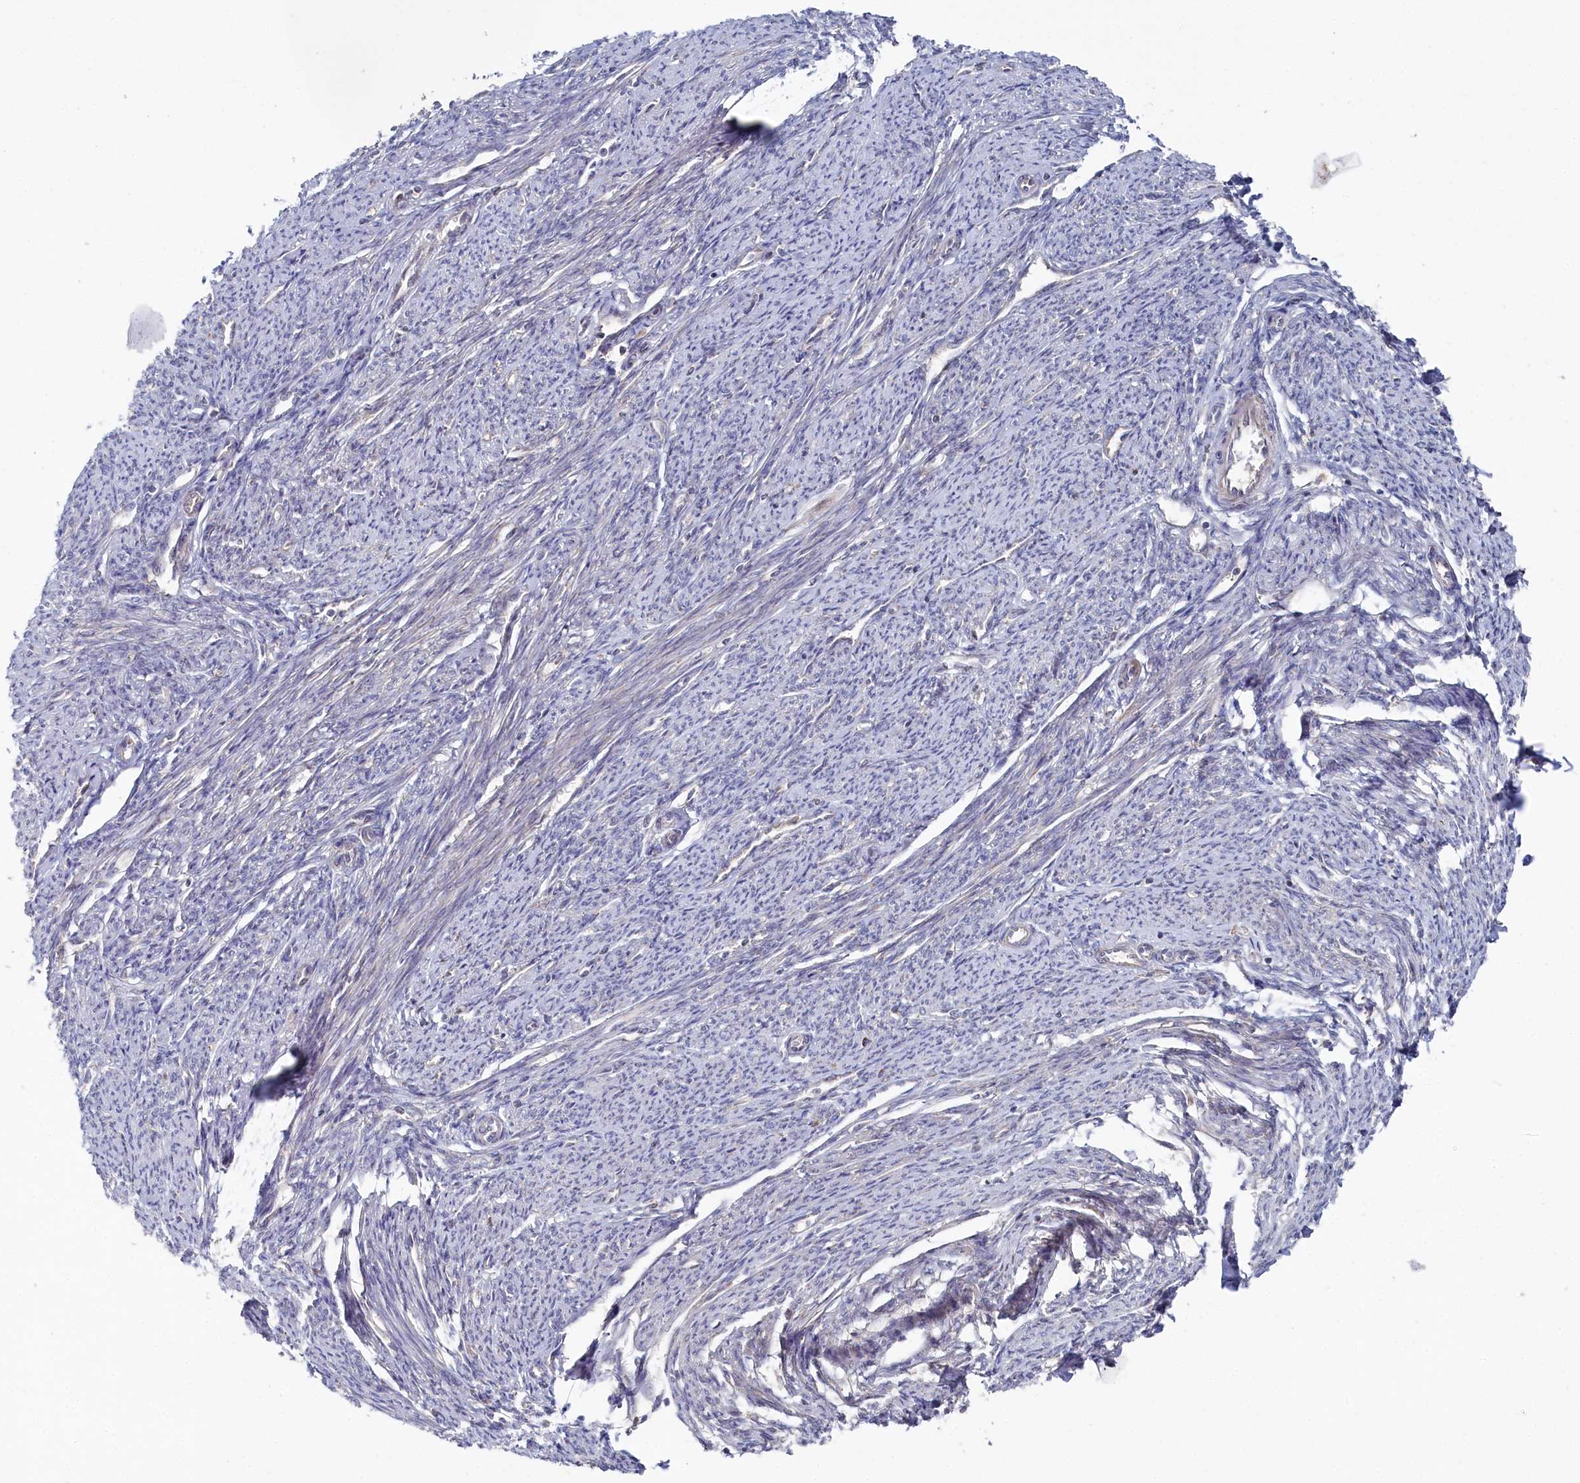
{"staining": {"intensity": "weak", "quantity": "25%-75%", "location": "cytoplasmic/membranous"}, "tissue": "smooth muscle", "cell_type": "Smooth muscle cells", "image_type": "normal", "snomed": [{"axis": "morphology", "description": "Normal tissue, NOS"}, {"axis": "topography", "description": "Smooth muscle"}, {"axis": "topography", "description": "Uterus"}], "caption": "High-magnification brightfield microscopy of normal smooth muscle stained with DAB (brown) and counterstained with hematoxylin (blue). smooth muscle cells exhibit weak cytoplasmic/membranous staining is seen in approximately25%-75% of cells.", "gene": "WAPL", "patient": {"sex": "female", "age": 59}}